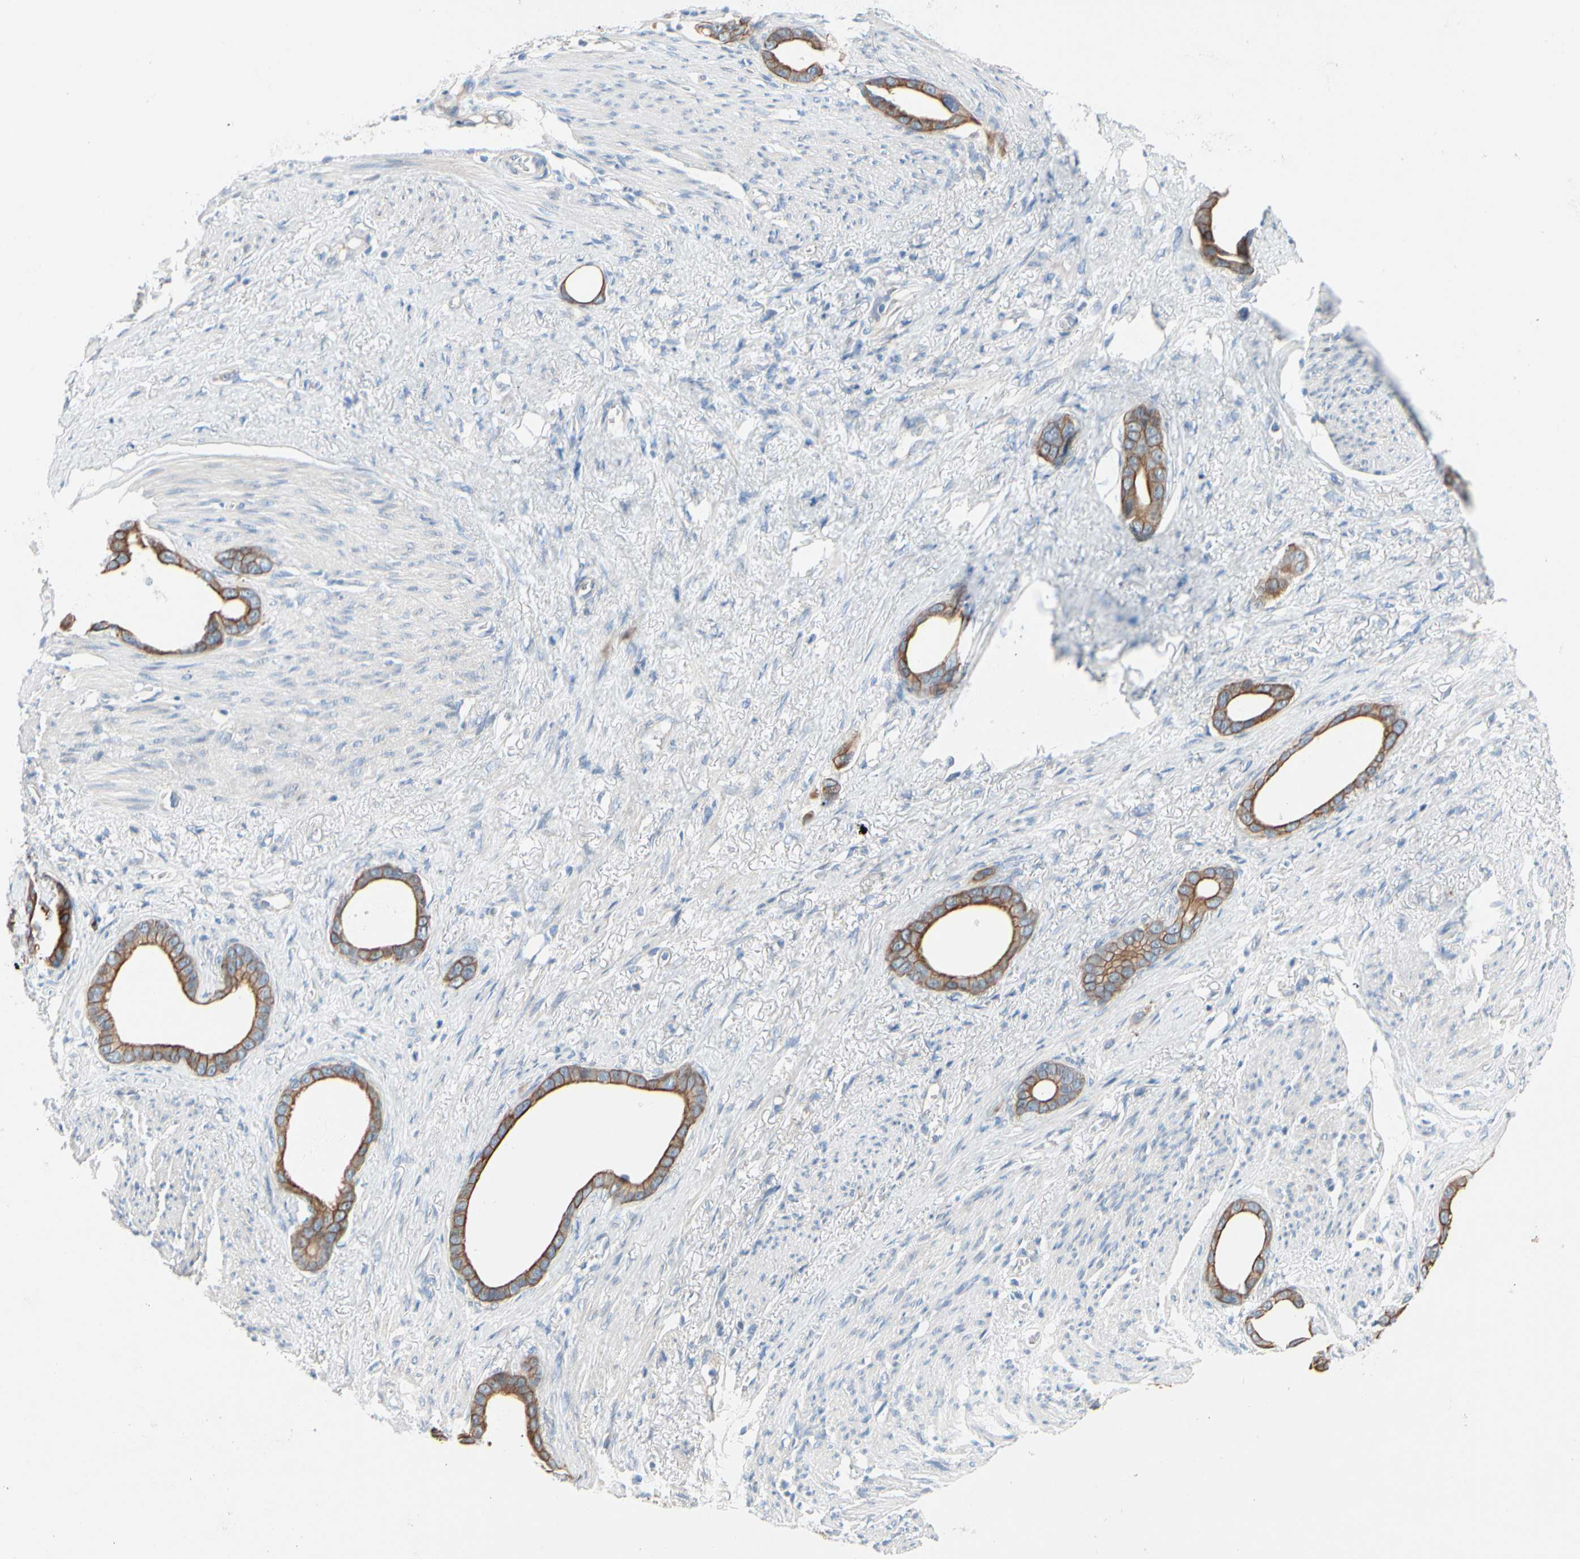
{"staining": {"intensity": "moderate", "quantity": ">75%", "location": "cytoplasmic/membranous"}, "tissue": "stomach cancer", "cell_type": "Tumor cells", "image_type": "cancer", "snomed": [{"axis": "morphology", "description": "Adenocarcinoma, NOS"}, {"axis": "topography", "description": "Stomach"}], "caption": "A micrograph showing moderate cytoplasmic/membranous positivity in about >75% of tumor cells in adenocarcinoma (stomach), as visualized by brown immunohistochemical staining.", "gene": "ZNF132", "patient": {"sex": "female", "age": 75}}